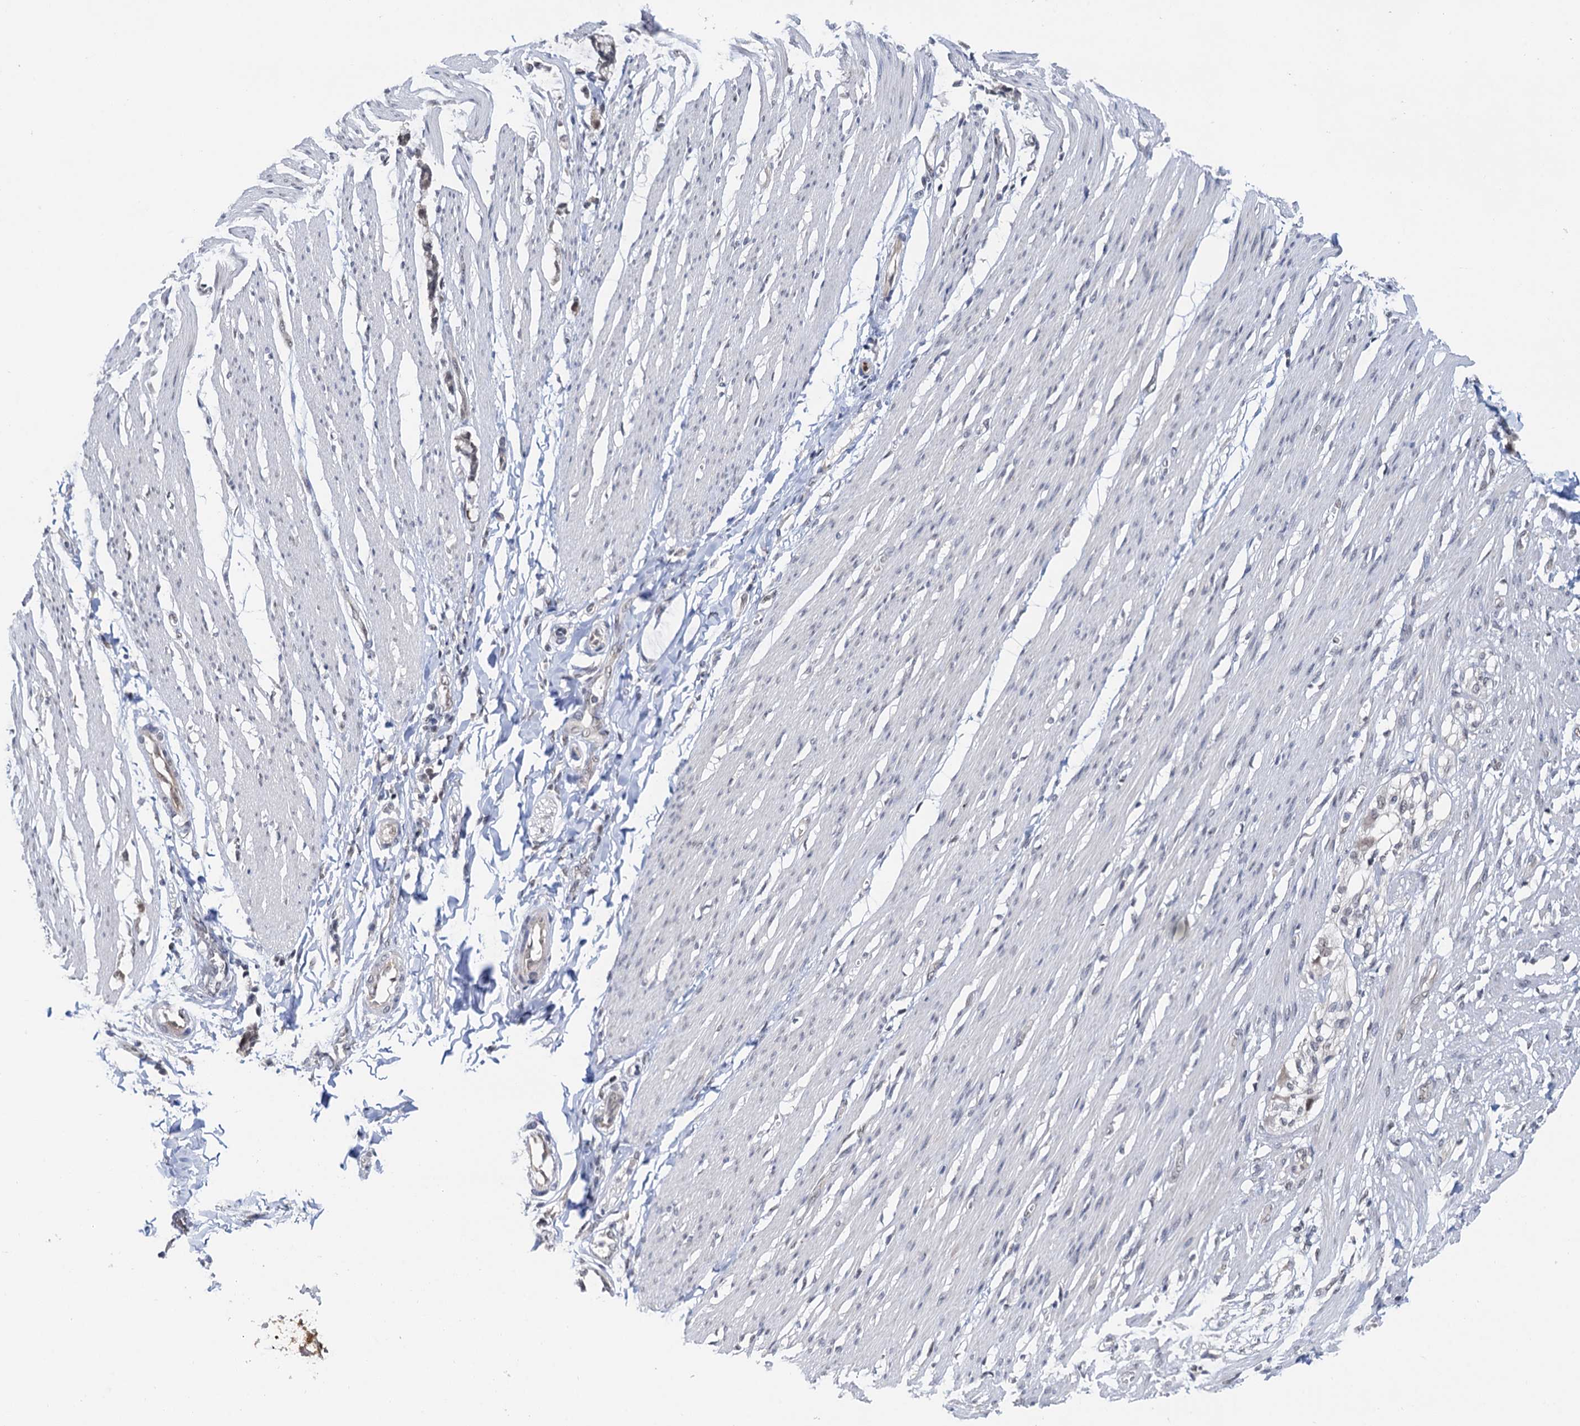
{"staining": {"intensity": "negative", "quantity": "none", "location": "none"}, "tissue": "smooth muscle", "cell_type": "Smooth muscle cells", "image_type": "normal", "snomed": [{"axis": "morphology", "description": "Normal tissue, NOS"}, {"axis": "morphology", "description": "Adenocarcinoma, NOS"}, {"axis": "topography", "description": "Colon"}, {"axis": "topography", "description": "Peripheral nerve tissue"}], "caption": "Smooth muscle cells show no significant expression in benign smooth muscle.", "gene": "NAT10", "patient": {"sex": "male", "age": 14}}